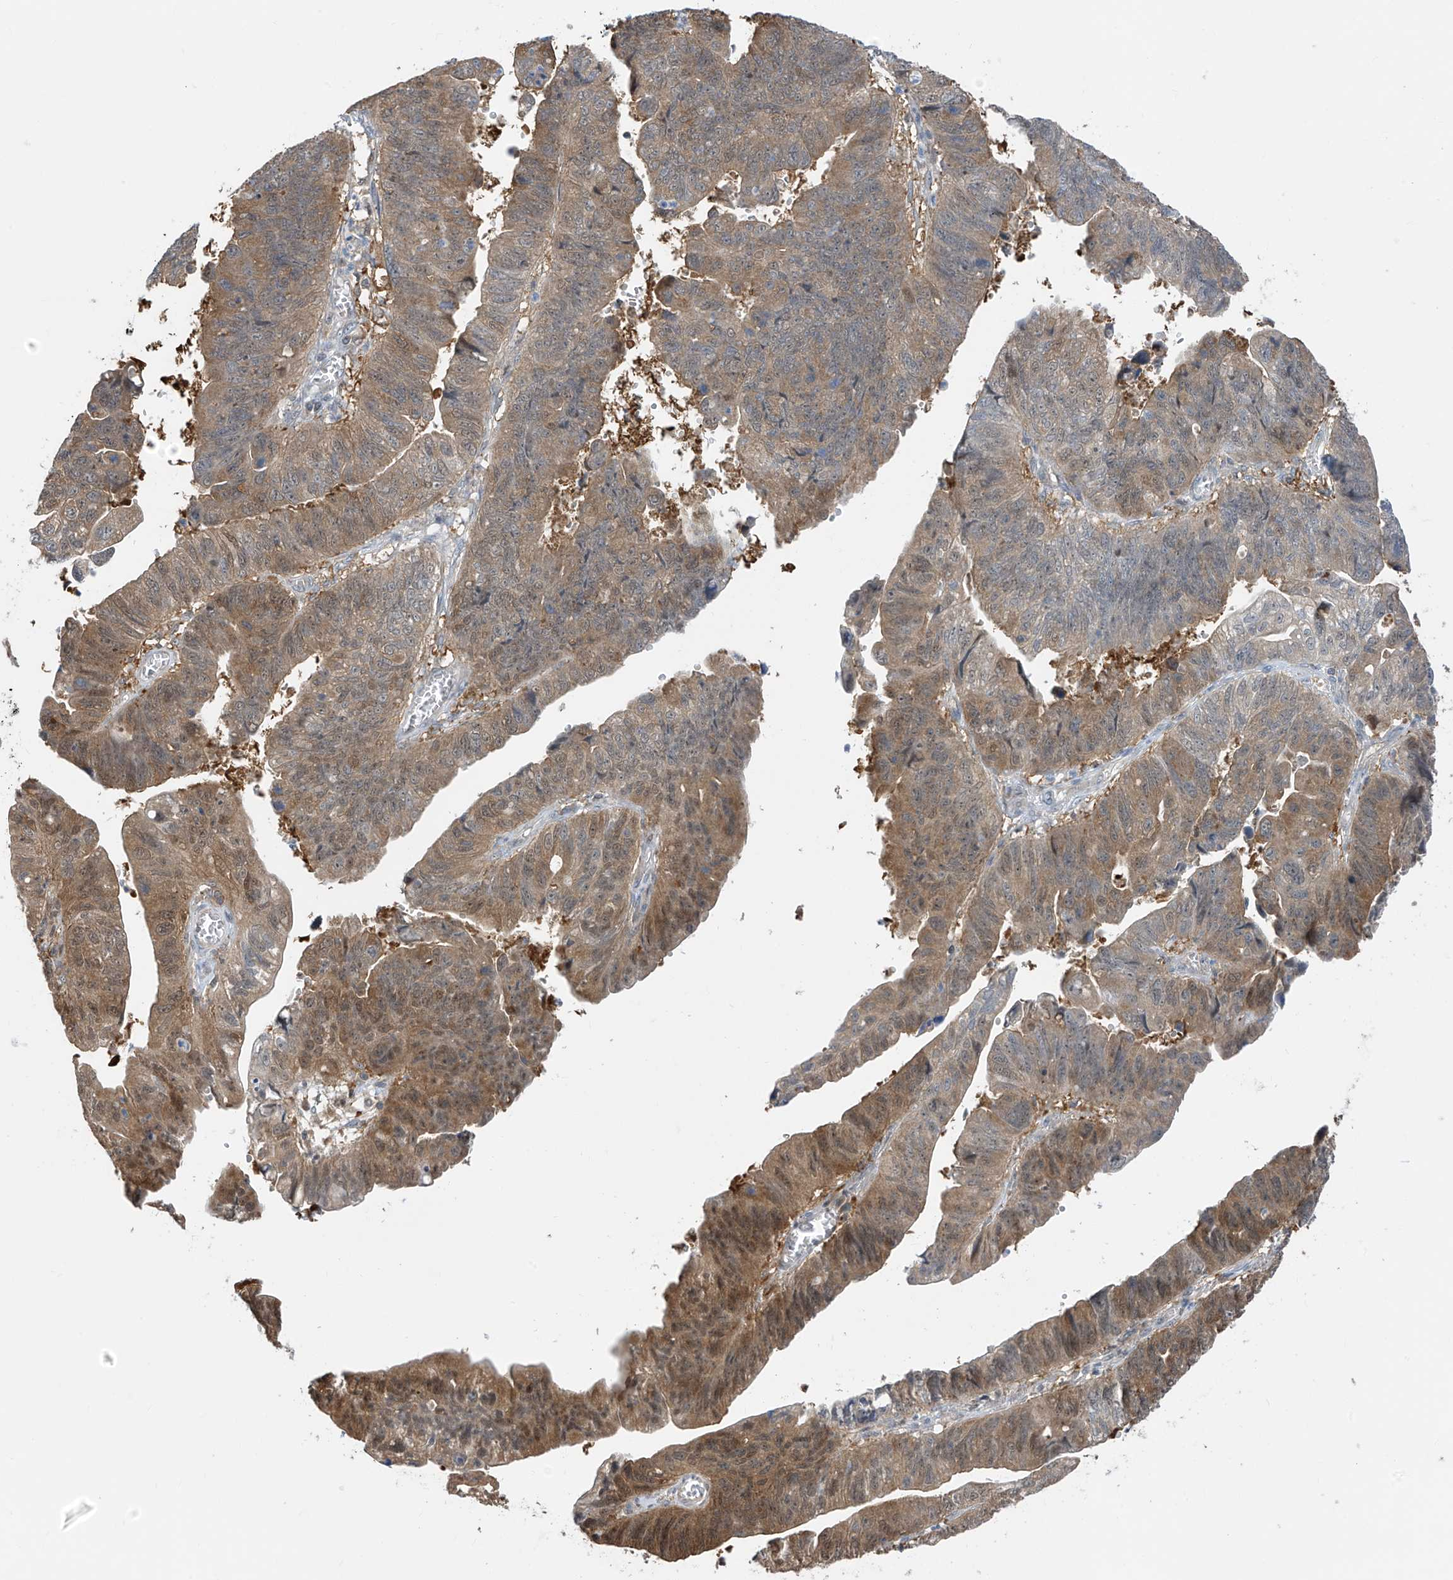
{"staining": {"intensity": "moderate", "quantity": "25%-75%", "location": "cytoplasmic/membranous"}, "tissue": "stomach cancer", "cell_type": "Tumor cells", "image_type": "cancer", "snomed": [{"axis": "morphology", "description": "Adenocarcinoma, NOS"}, {"axis": "topography", "description": "Stomach"}], "caption": "Protein expression analysis of human stomach adenocarcinoma reveals moderate cytoplasmic/membranous expression in about 25%-75% of tumor cells.", "gene": "TTC38", "patient": {"sex": "male", "age": 59}}